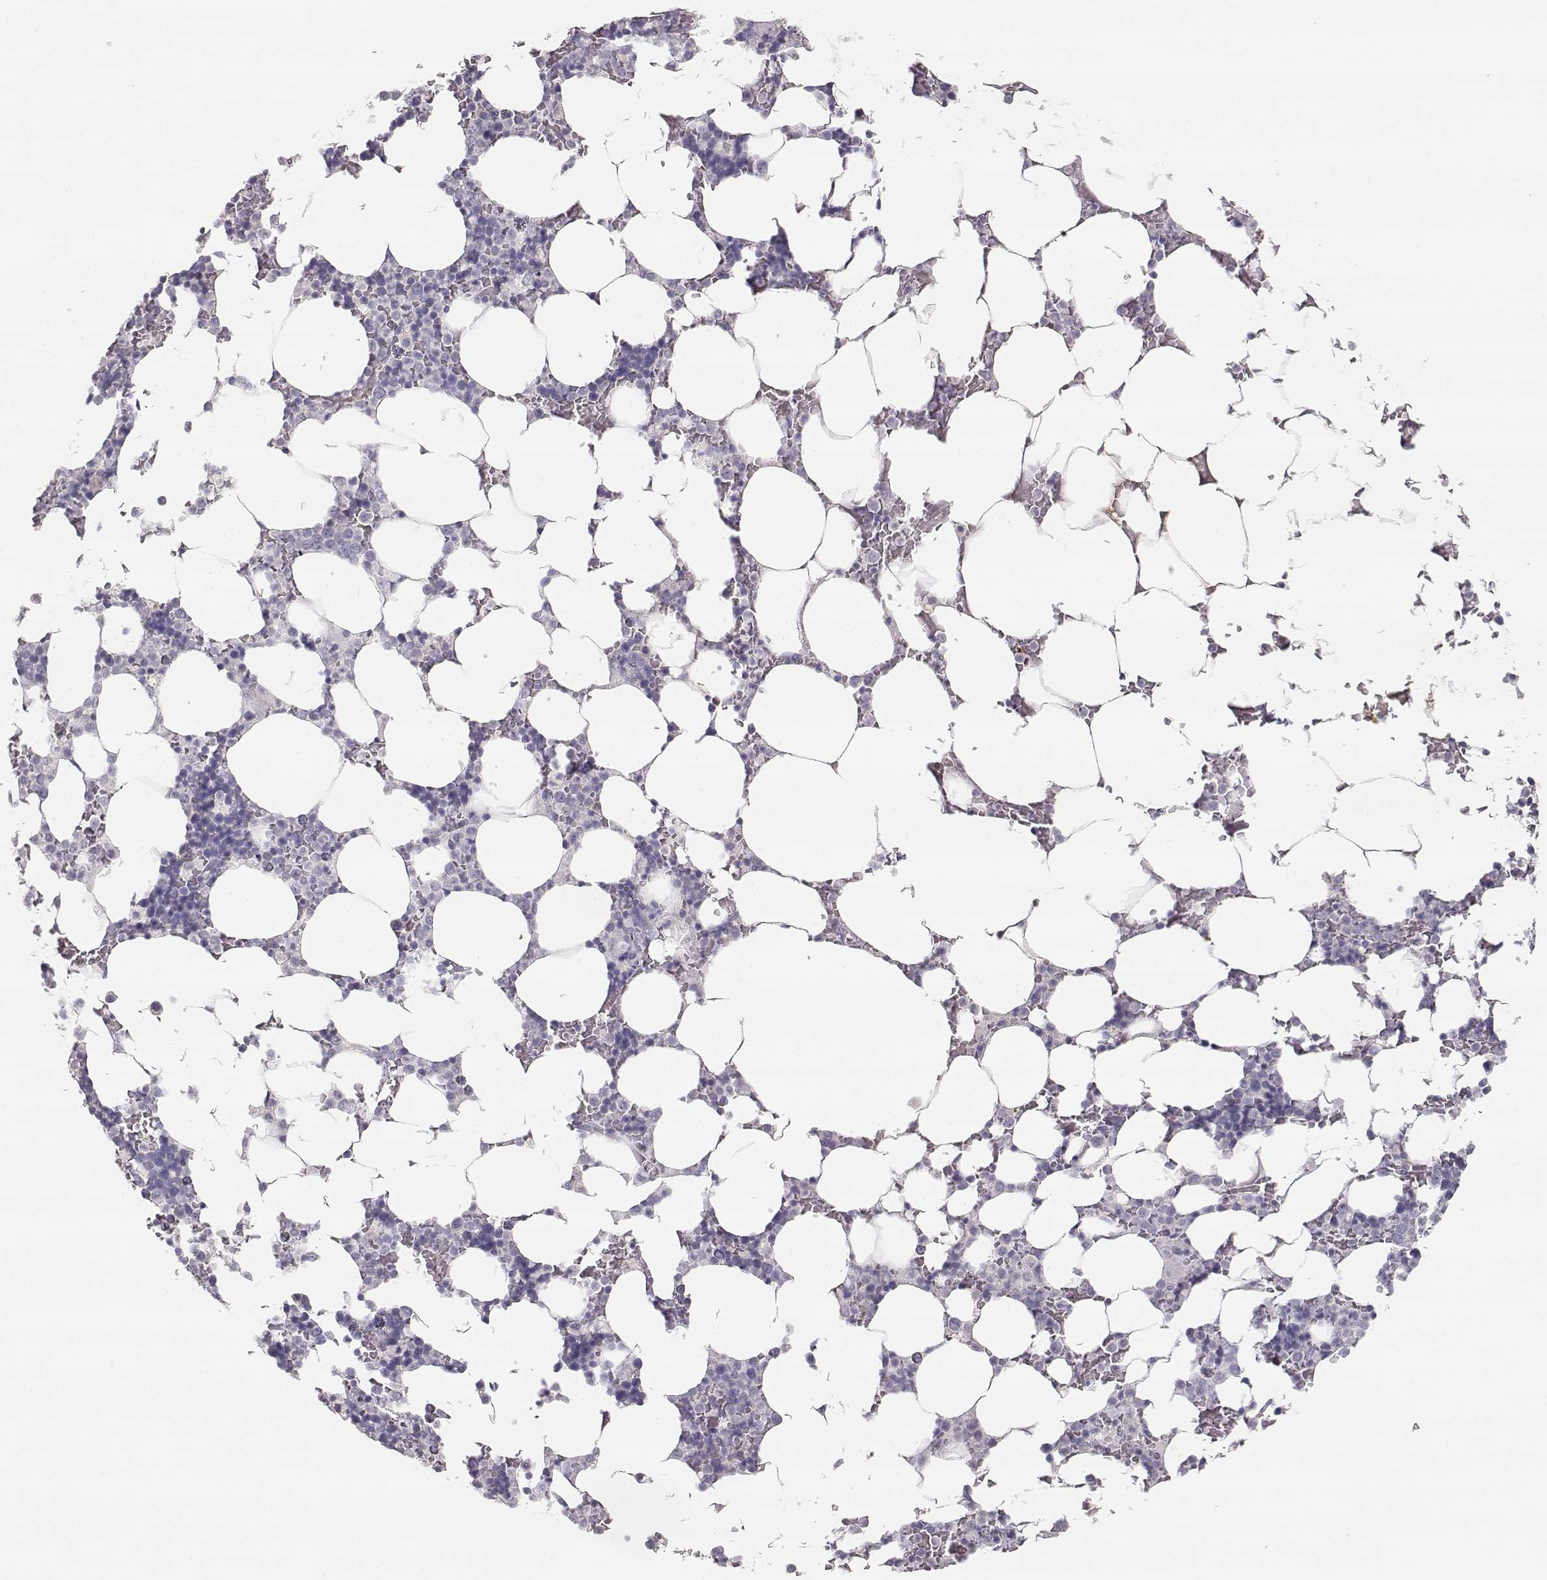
{"staining": {"intensity": "negative", "quantity": "none", "location": "none"}, "tissue": "bone marrow", "cell_type": "Hematopoietic cells", "image_type": "normal", "snomed": [{"axis": "morphology", "description": "Normal tissue, NOS"}, {"axis": "topography", "description": "Bone marrow"}], "caption": "High power microscopy micrograph of an immunohistochemistry (IHC) histopathology image of normal bone marrow, revealing no significant expression in hematopoietic cells. The staining was performed using DAB to visualize the protein expression in brown, while the nuclei were stained in blue with hematoxylin (Magnification: 20x).", "gene": "TKTL1", "patient": {"sex": "male", "age": 51}}